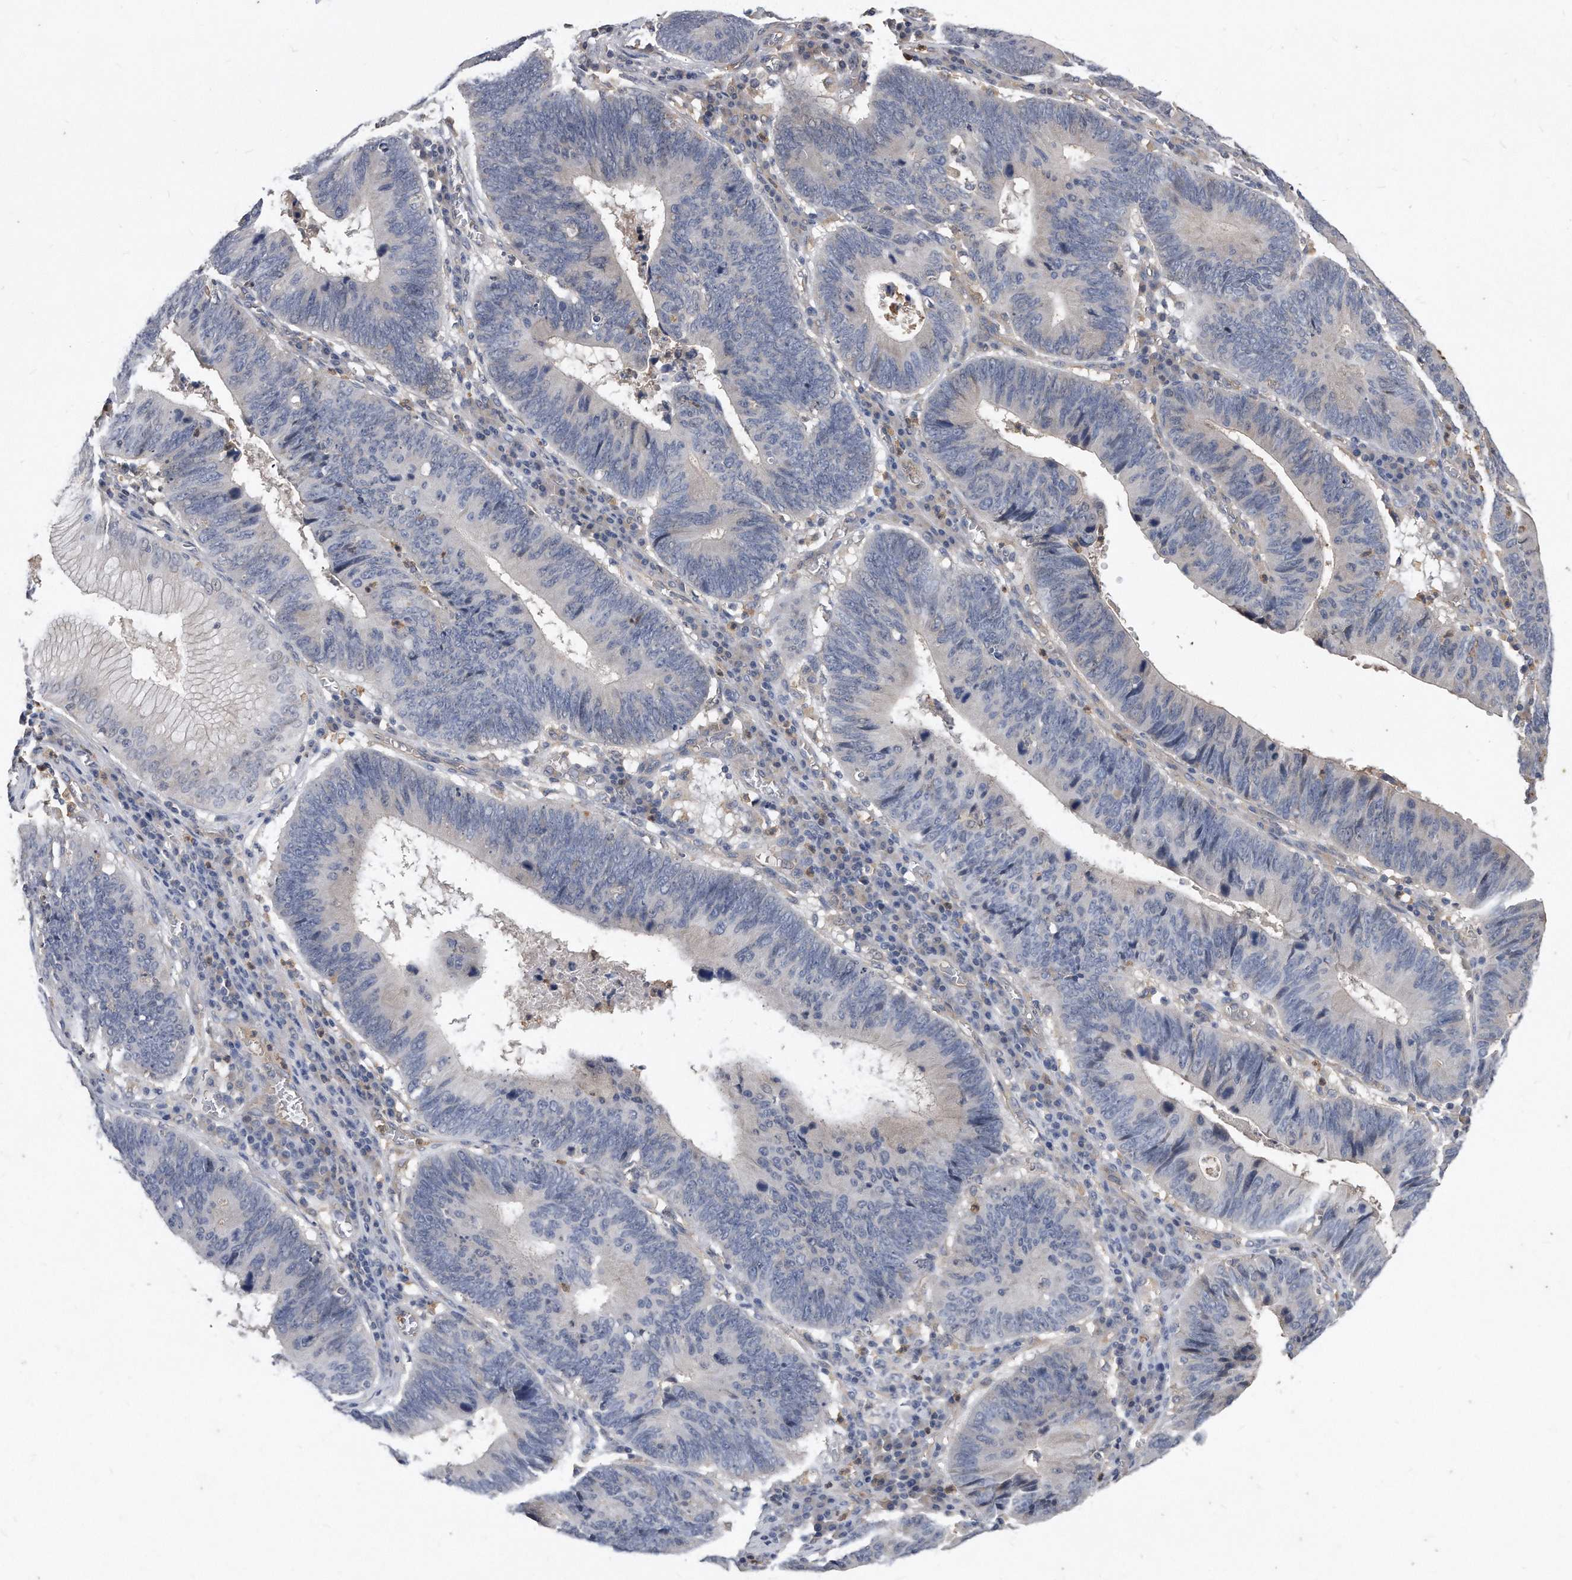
{"staining": {"intensity": "negative", "quantity": "none", "location": "none"}, "tissue": "stomach cancer", "cell_type": "Tumor cells", "image_type": "cancer", "snomed": [{"axis": "morphology", "description": "Adenocarcinoma, NOS"}, {"axis": "topography", "description": "Stomach"}], "caption": "IHC micrograph of neoplastic tissue: adenocarcinoma (stomach) stained with DAB shows no significant protein staining in tumor cells.", "gene": "HOMER3", "patient": {"sex": "male", "age": 59}}